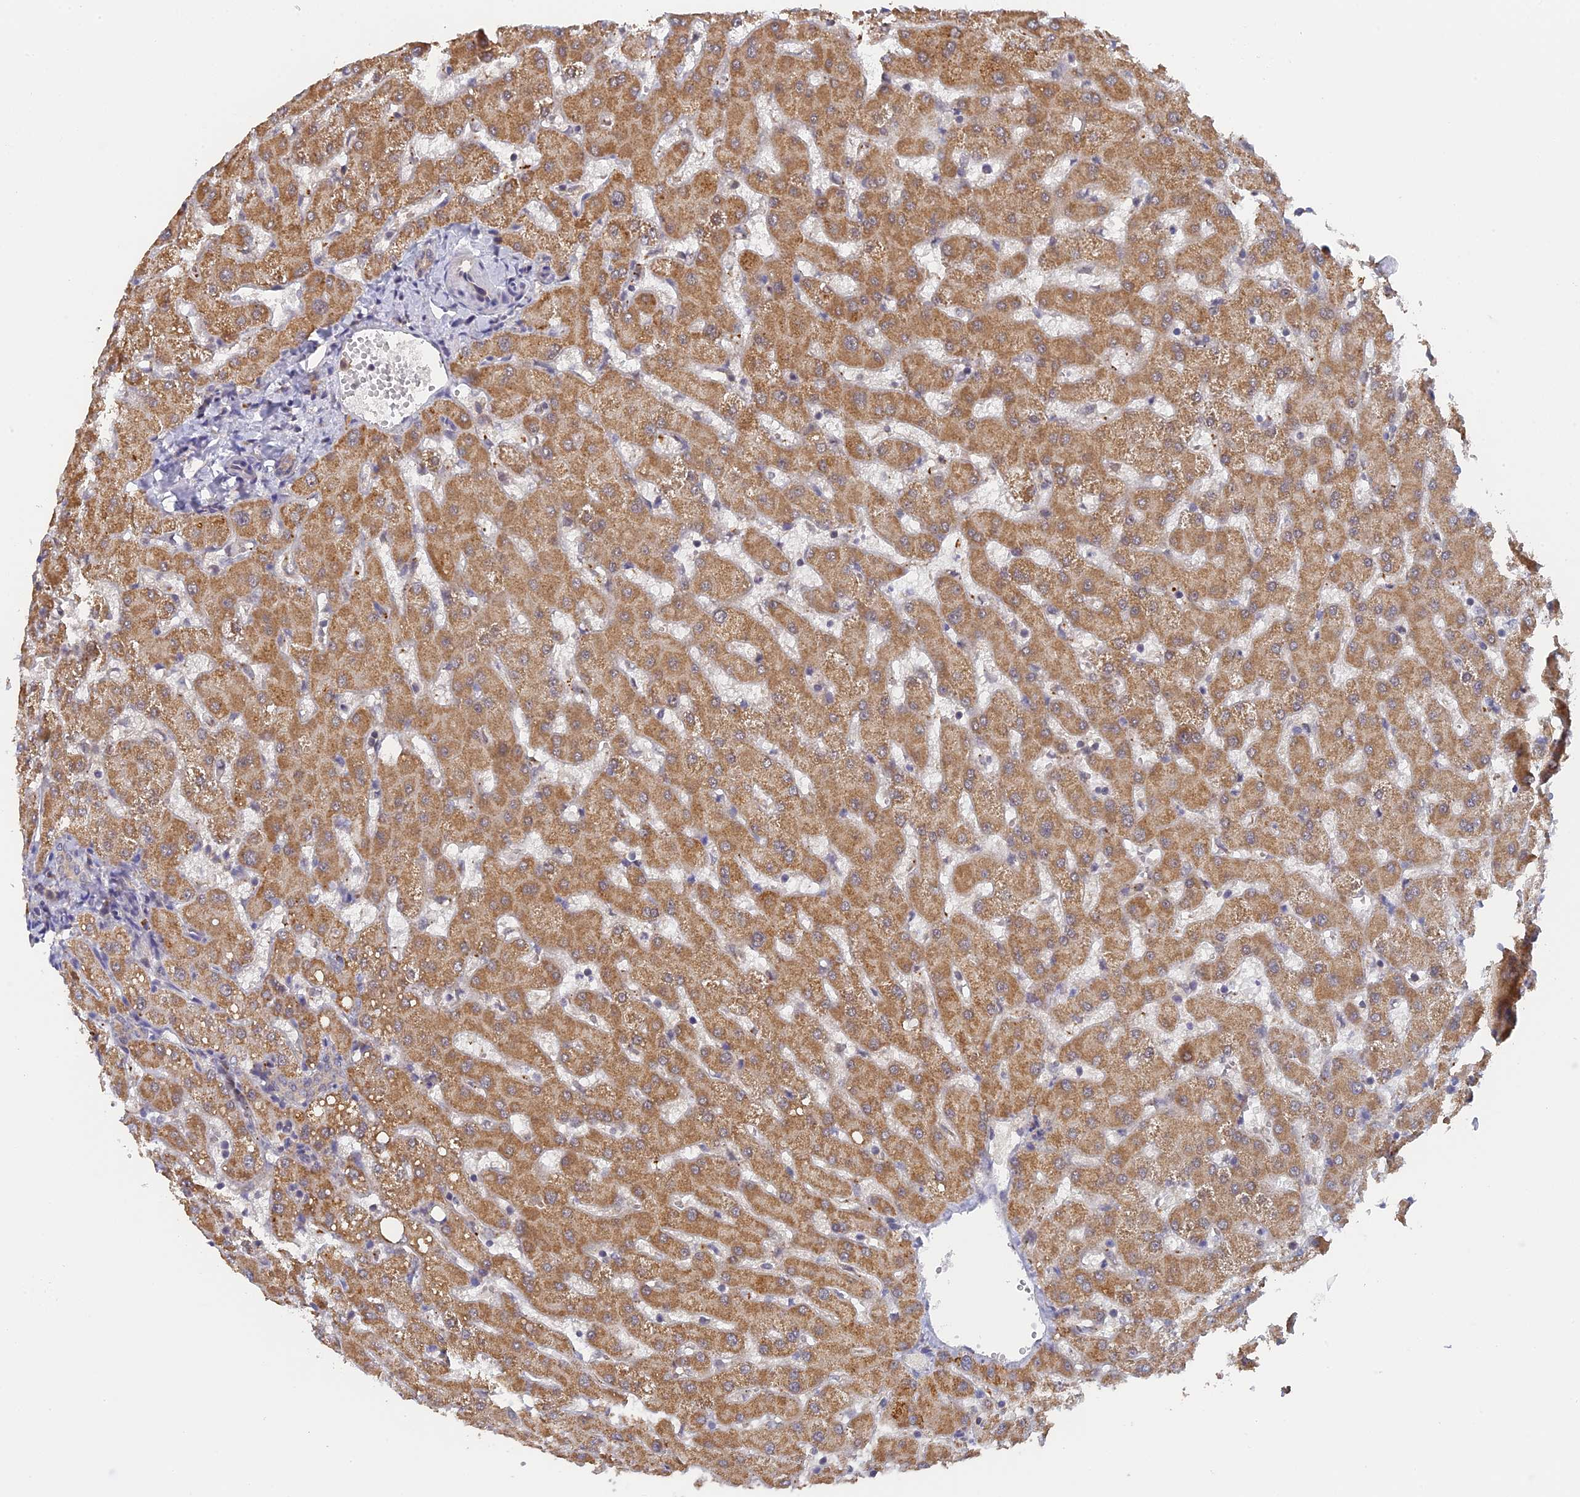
{"staining": {"intensity": "negative", "quantity": "none", "location": "none"}, "tissue": "liver", "cell_type": "Cholangiocytes", "image_type": "normal", "snomed": [{"axis": "morphology", "description": "Normal tissue, NOS"}, {"axis": "topography", "description": "Liver"}], "caption": "The immunohistochemistry (IHC) micrograph has no significant staining in cholangiocytes of liver.", "gene": "MIGA2", "patient": {"sex": "female", "age": 63}}